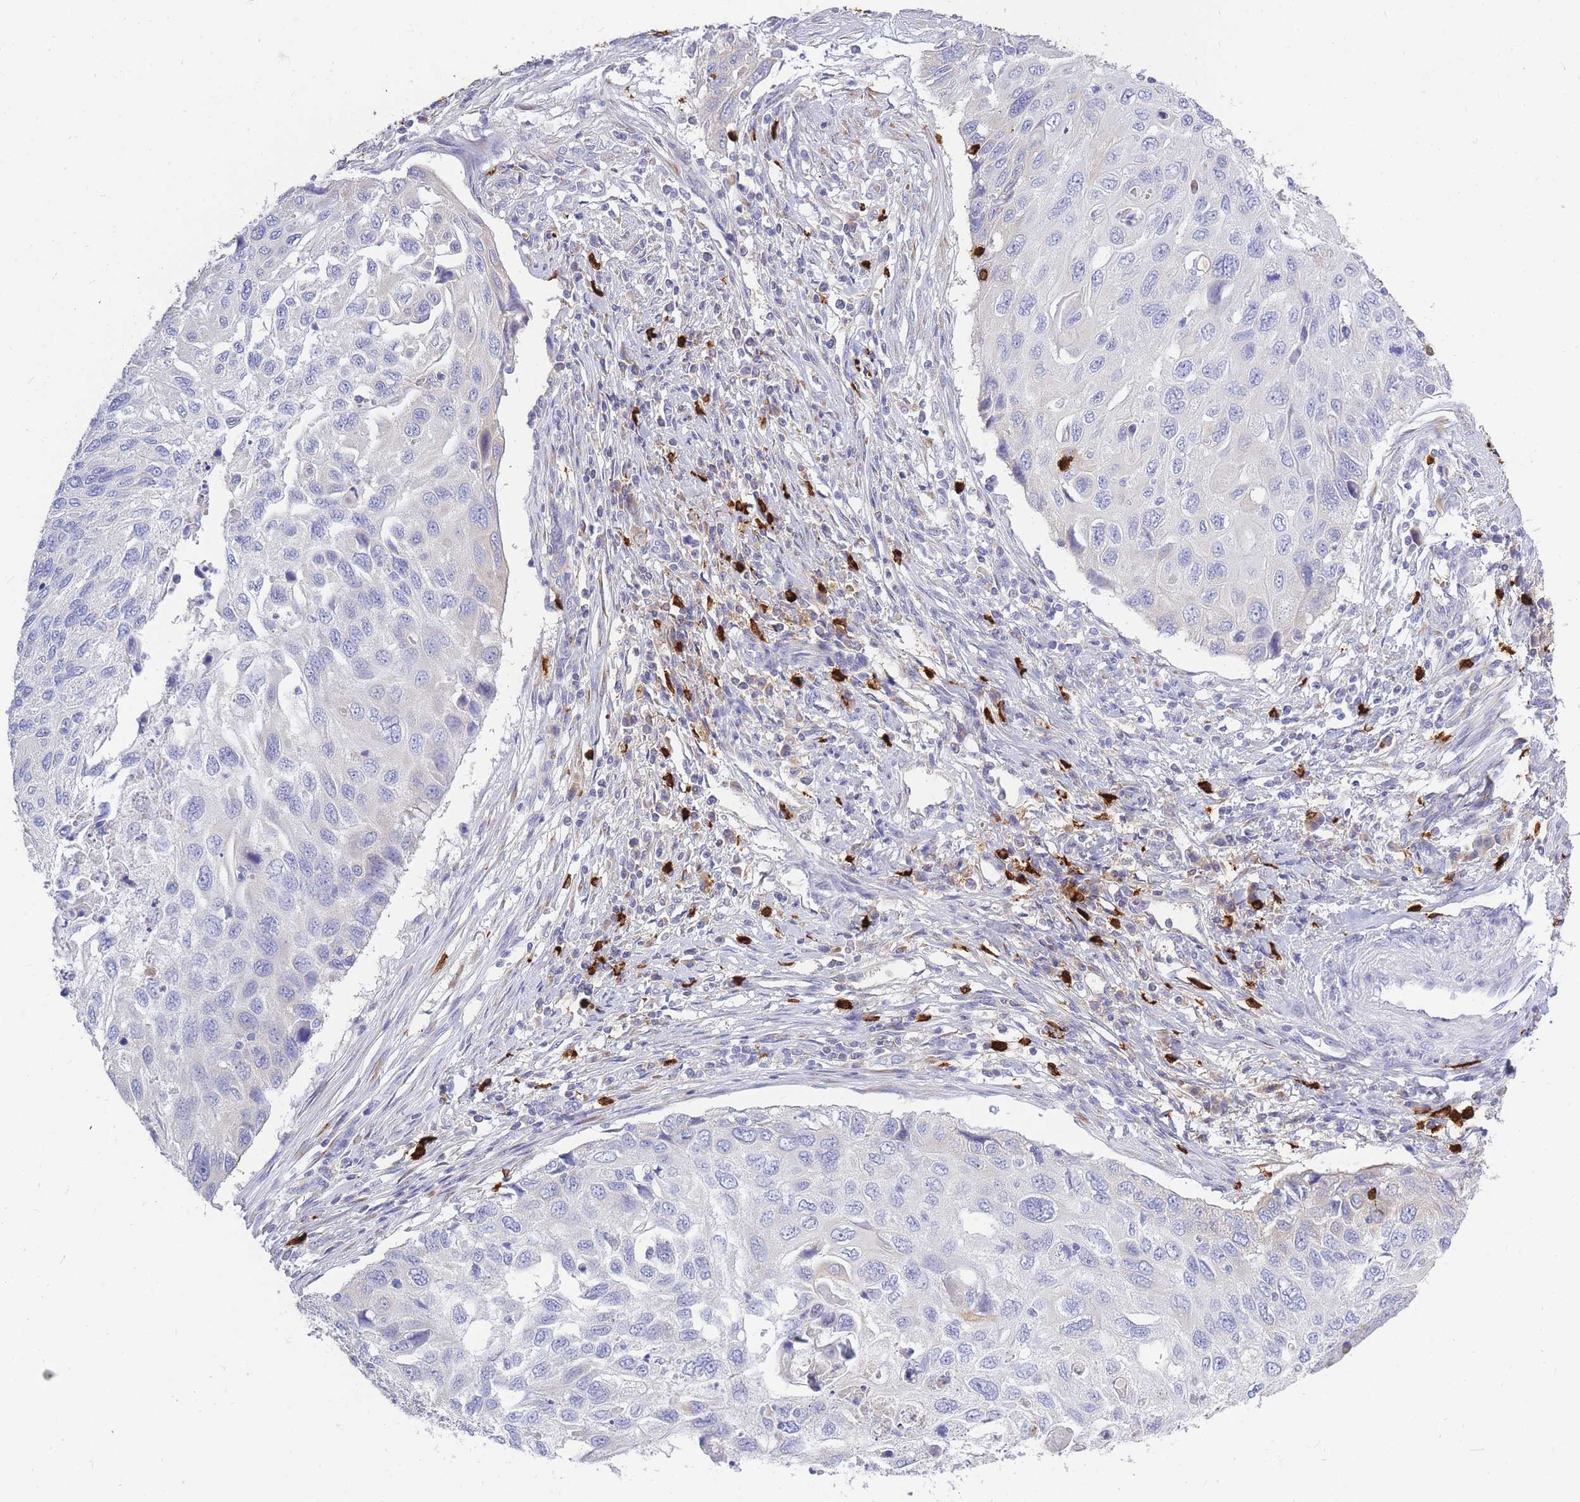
{"staining": {"intensity": "negative", "quantity": "none", "location": "none"}, "tissue": "cervical cancer", "cell_type": "Tumor cells", "image_type": "cancer", "snomed": [{"axis": "morphology", "description": "Squamous cell carcinoma, NOS"}, {"axis": "topography", "description": "Cervix"}], "caption": "Immunohistochemical staining of cervical squamous cell carcinoma reveals no significant staining in tumor cells.", "gene": "TPSD1", "patient": {"sex": "female", "age": 70}}